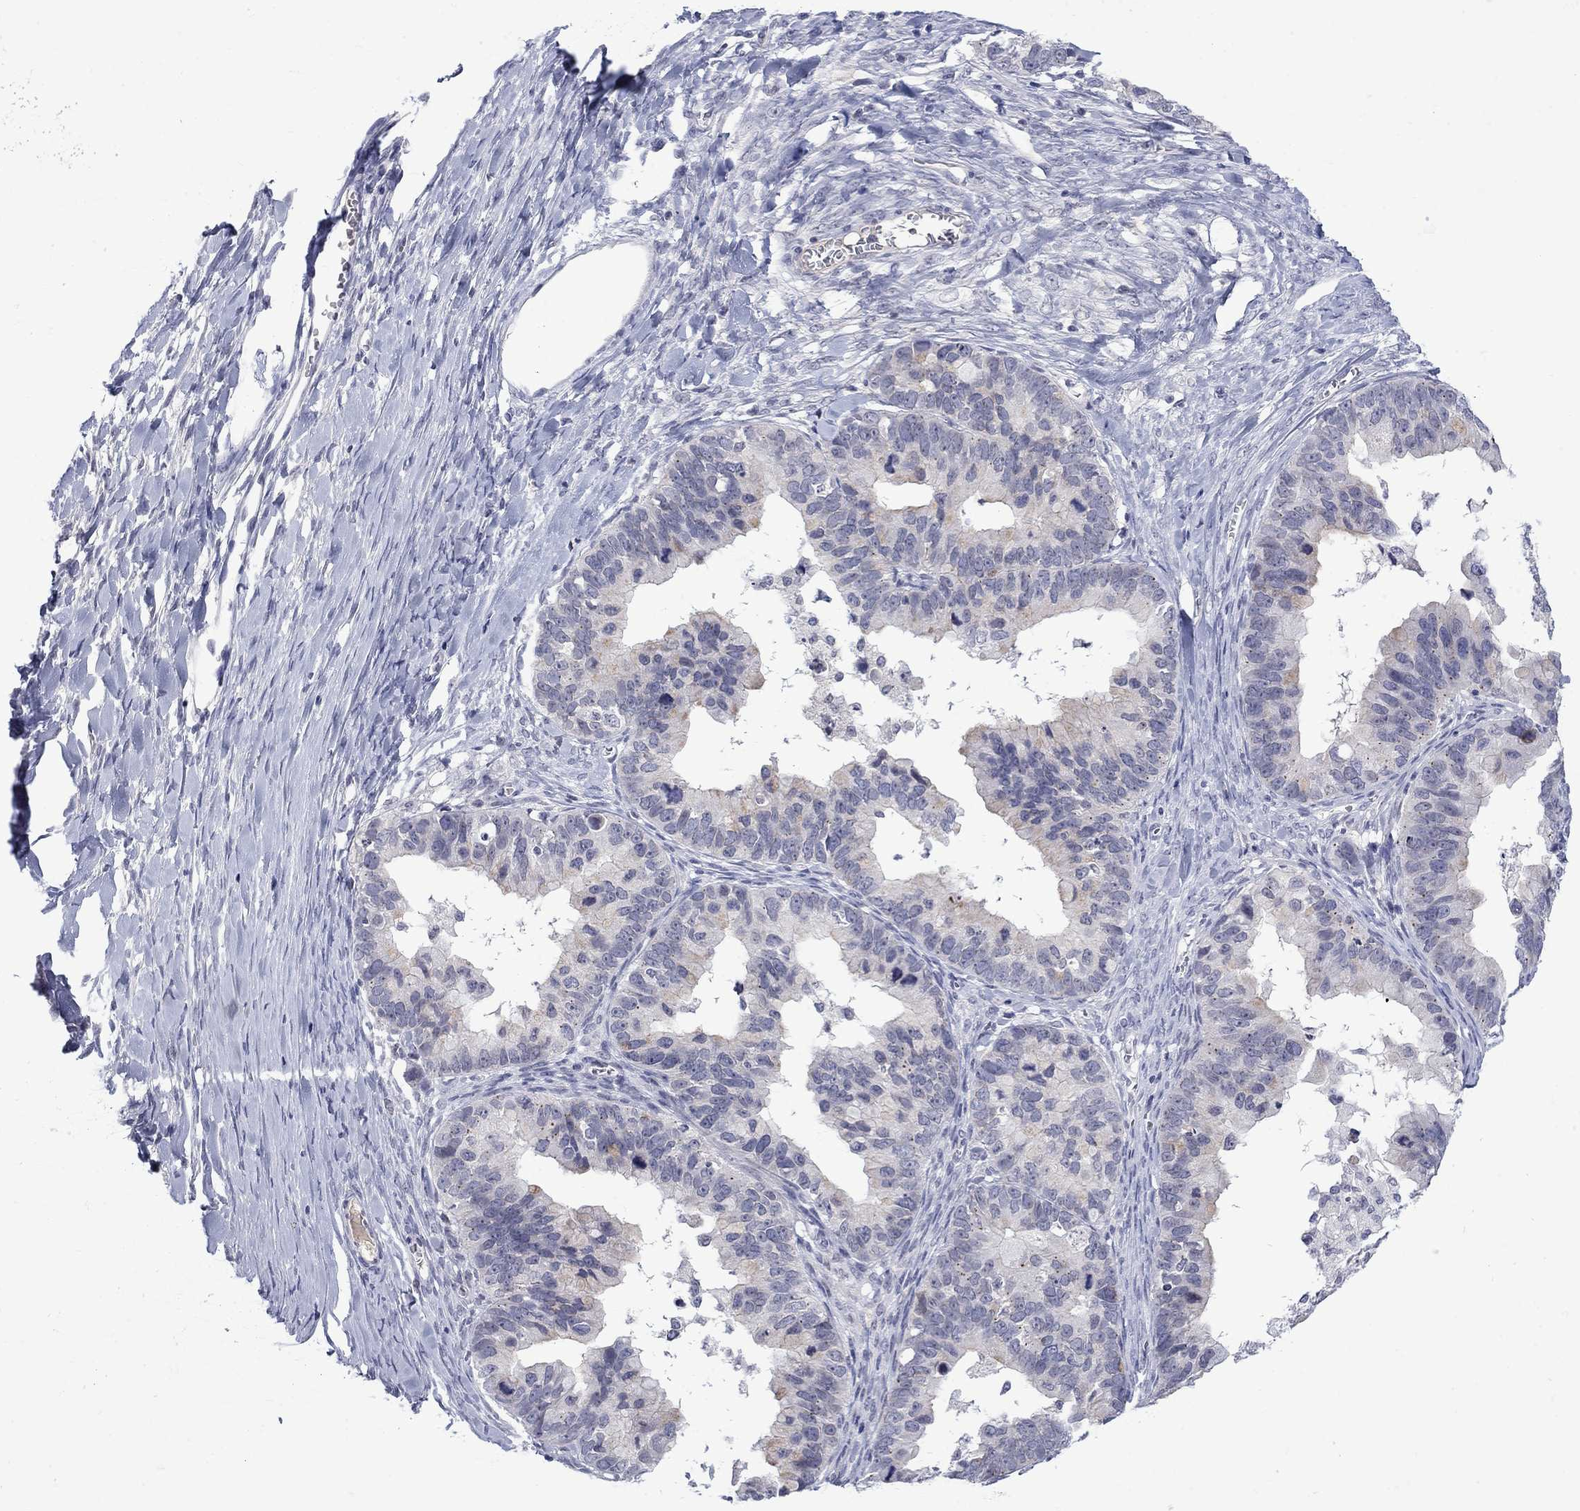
{"staining": {"intensity": "weak", "quantity": "<25%", "location": "cytoplasmic/membranous"}, "tissue": "ovarian cancer", "cell_type": "Tumor cells", "image_type": "cancer", "snomed": [{"axis": "morphology", "description": "Cystadenocarcinoma, mucinous, NOS"}, {"axis": "topography", "description": "Ovary"}], "caption": "Tumor cells are negative for brown protein staining in ovarian cancer.", "gene": "NSMF", "patient": {"sex": "female", "age": 76}}